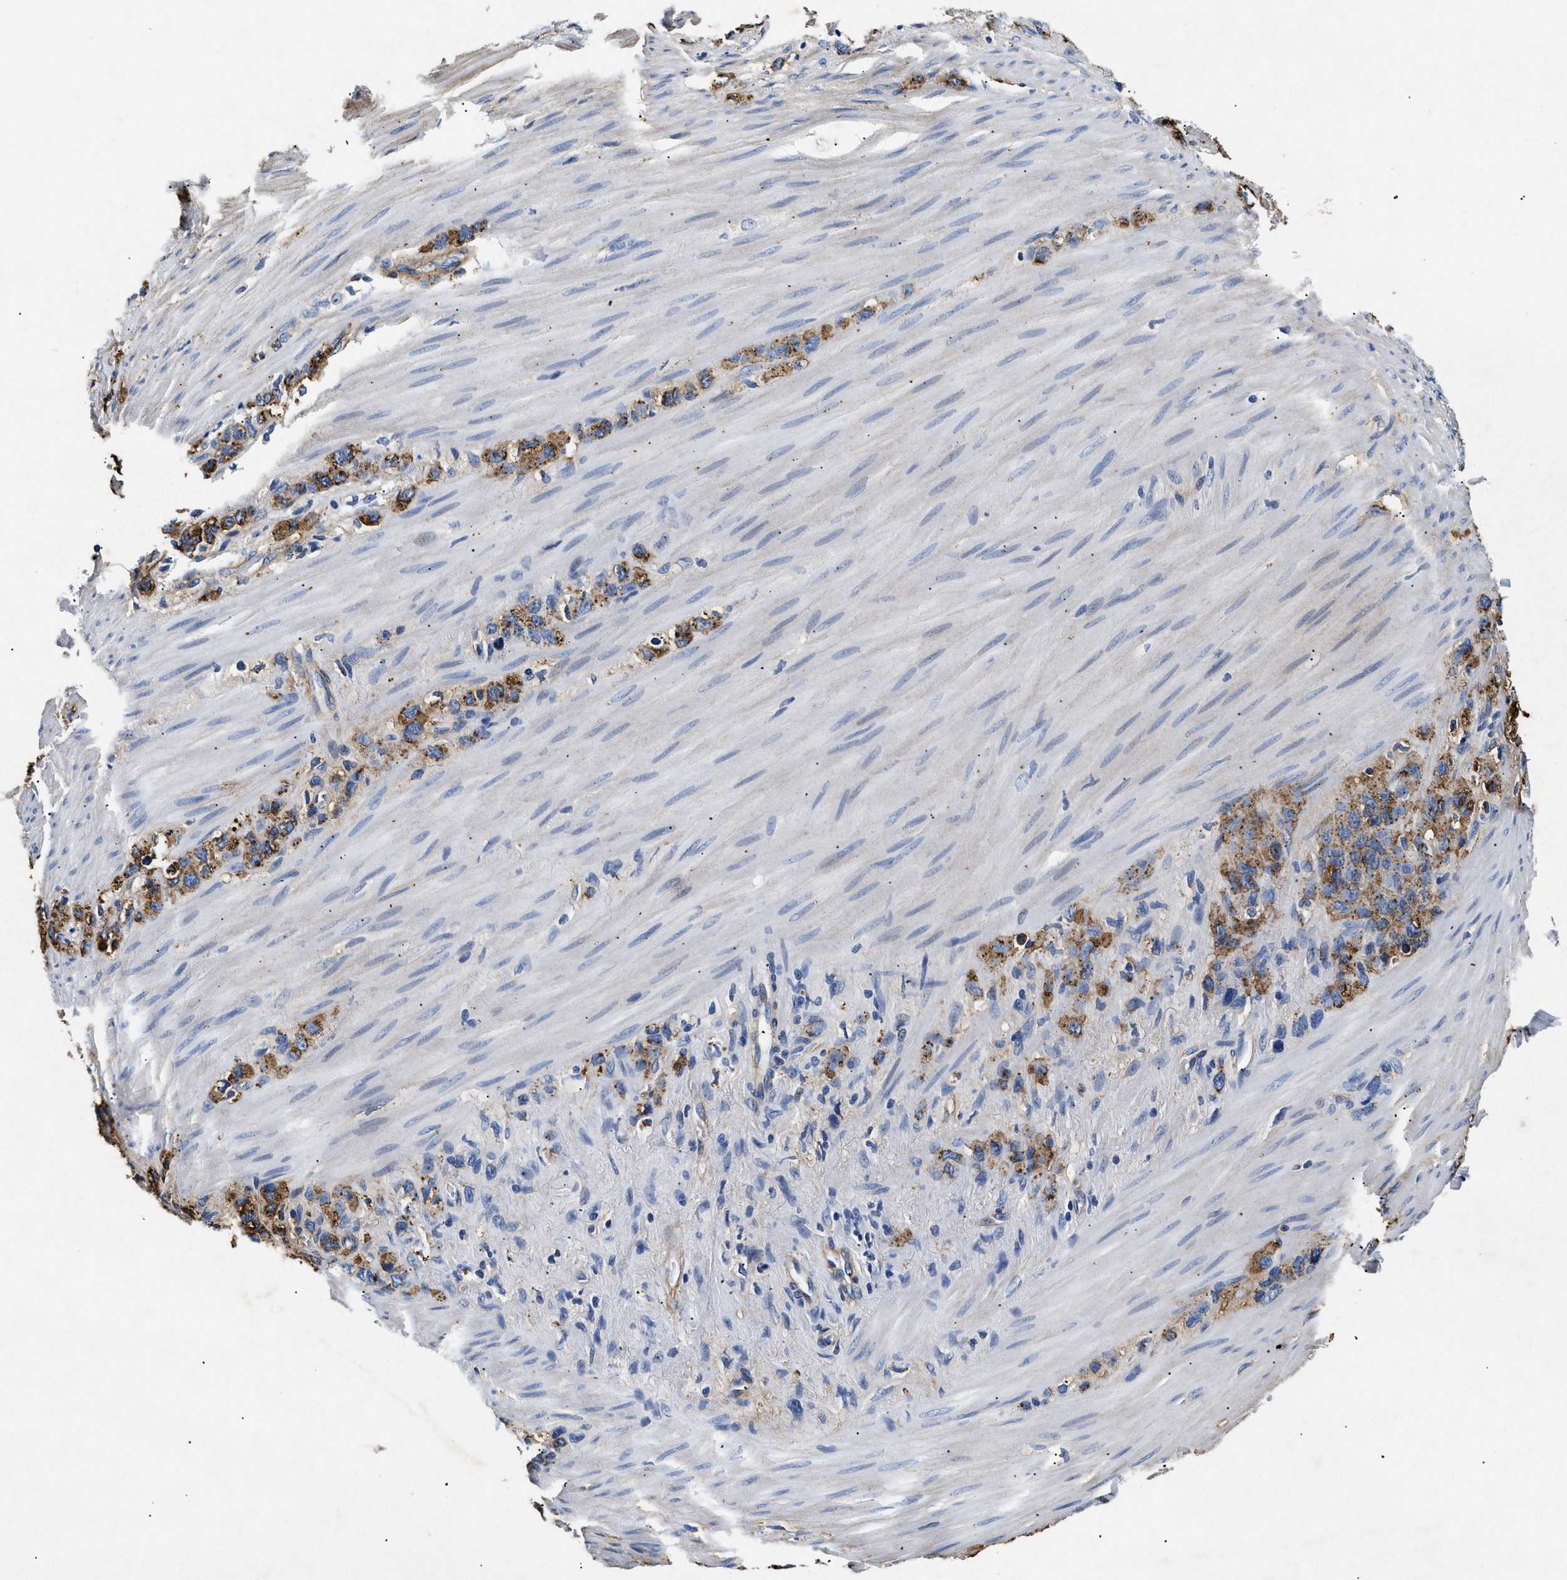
{"staining": {"intensity": "strong", "quantity": ">75%", "location": "cytoplasmic/membranous"}, "tissue": "stomach cancer", "cell_type": "Tumor cells", "image_type": "cancer", "snomed": [{"axis": "morphology", "description": "Adenocarcinoma, NOS"}, {"axis": "morphology", "description": "Adenocarcinoma, High grade"}, {"axis": "topography", "description": "Stomach, upper"}, {"axis": "topography", "description": "Stomach, lower"}], "caption": "Stomach adenocarcinoma (high-grade) stained for a protein exhibits strong cytoplasmic/membranous positivity in tumor cells.", "gene": "LAMA3", "patient": {"sex": "female", "age": 65}}